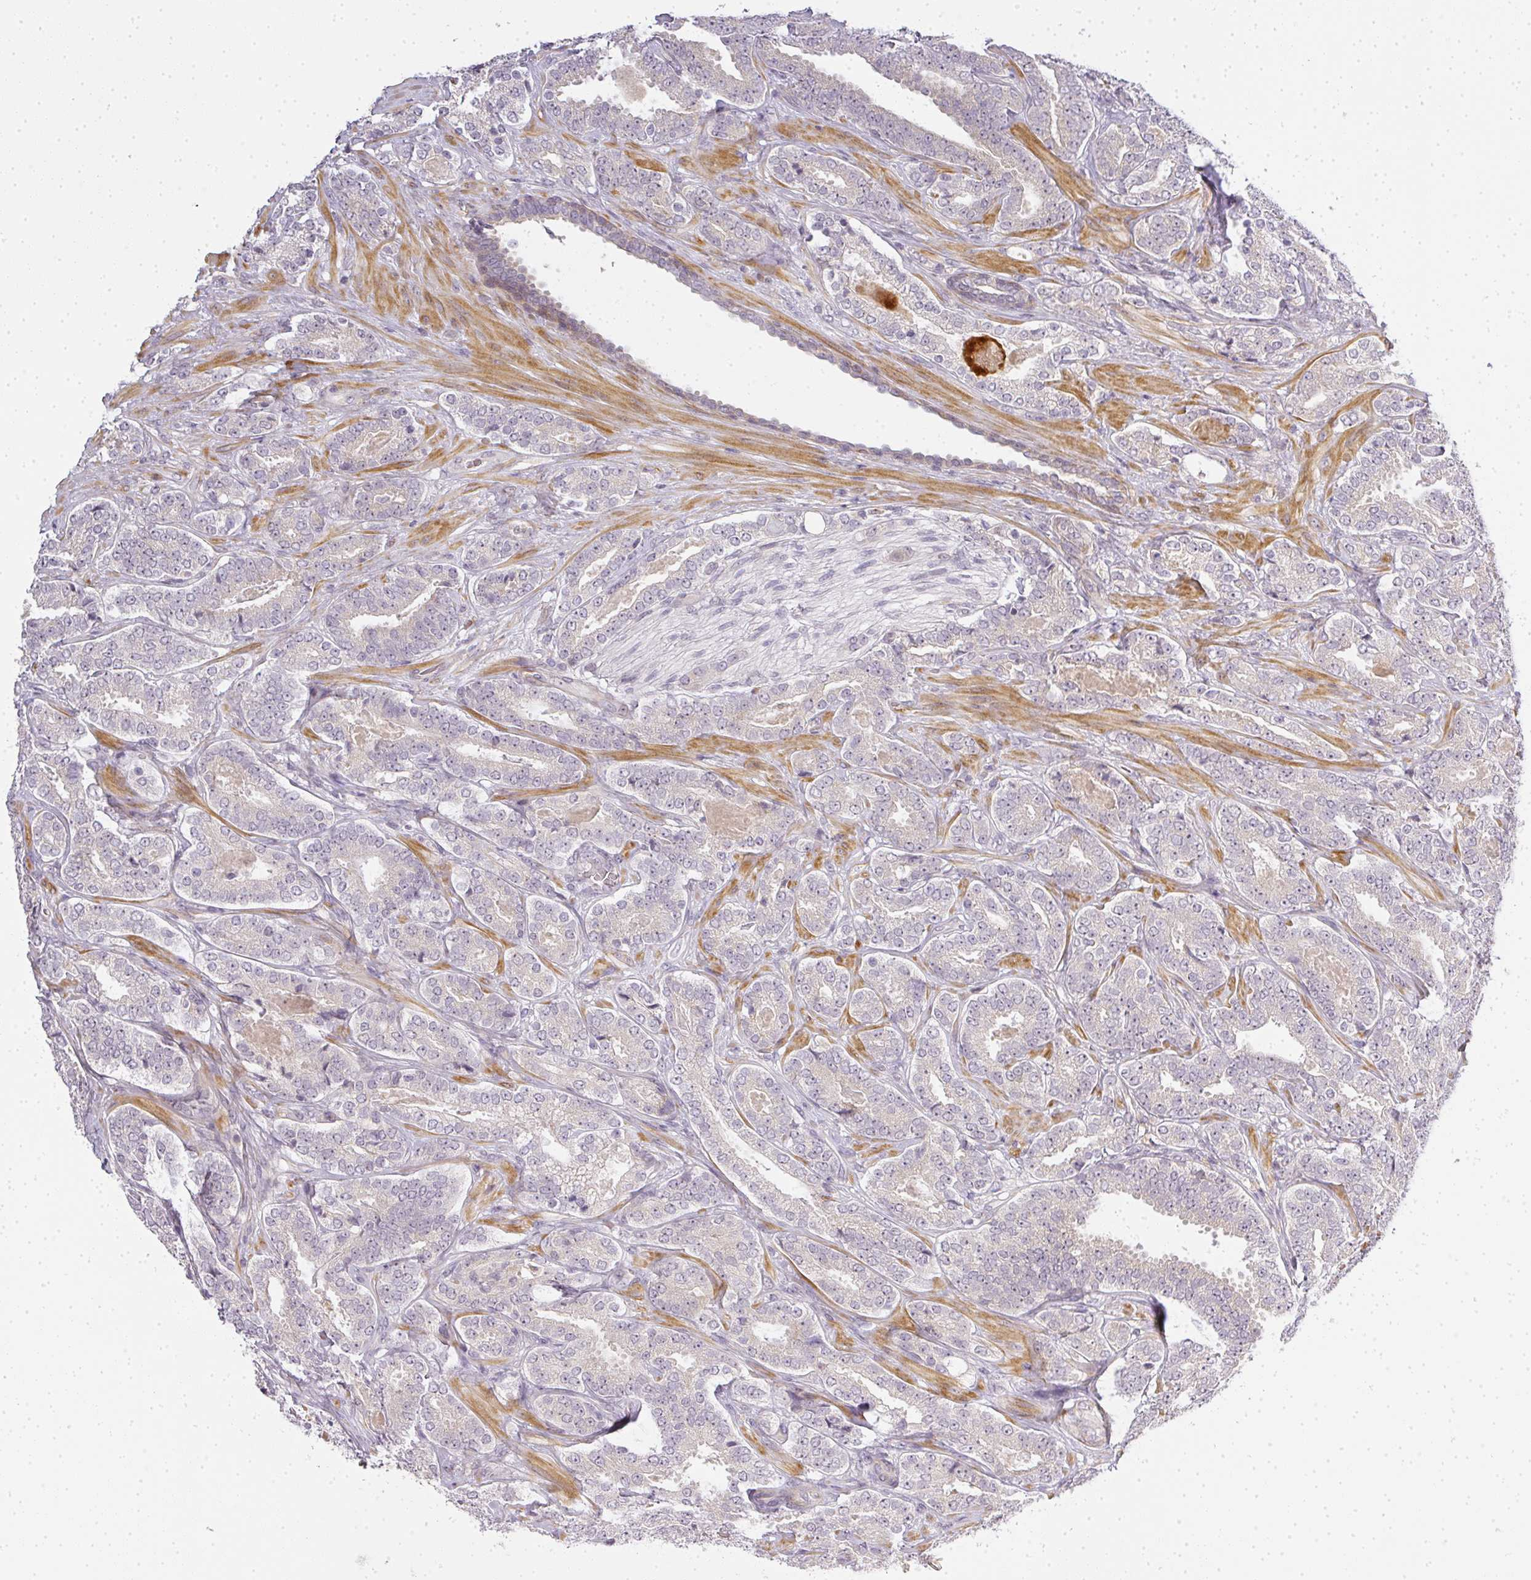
{"staining": {"intensity": "negative", "quantity": "none", "location": "none"}, "tissue": "prostate cancer", "cell_type": "Tumor cells", "image_type": "cancer", "snomed": [{"axis": "morphology", "description": "Adenocarcinoma, High grade"}, {"axis": "topography", "description": "Prostate"}], "caption": "This micrograph is of prostate cancer stained with immunohistochemistry (IHC) to label a protein in brown with the nuclei are counter-stained blue. There is no staining in tumor cells.", "gene": "MED19", "patient": {"sex": "male", "age": 65}}